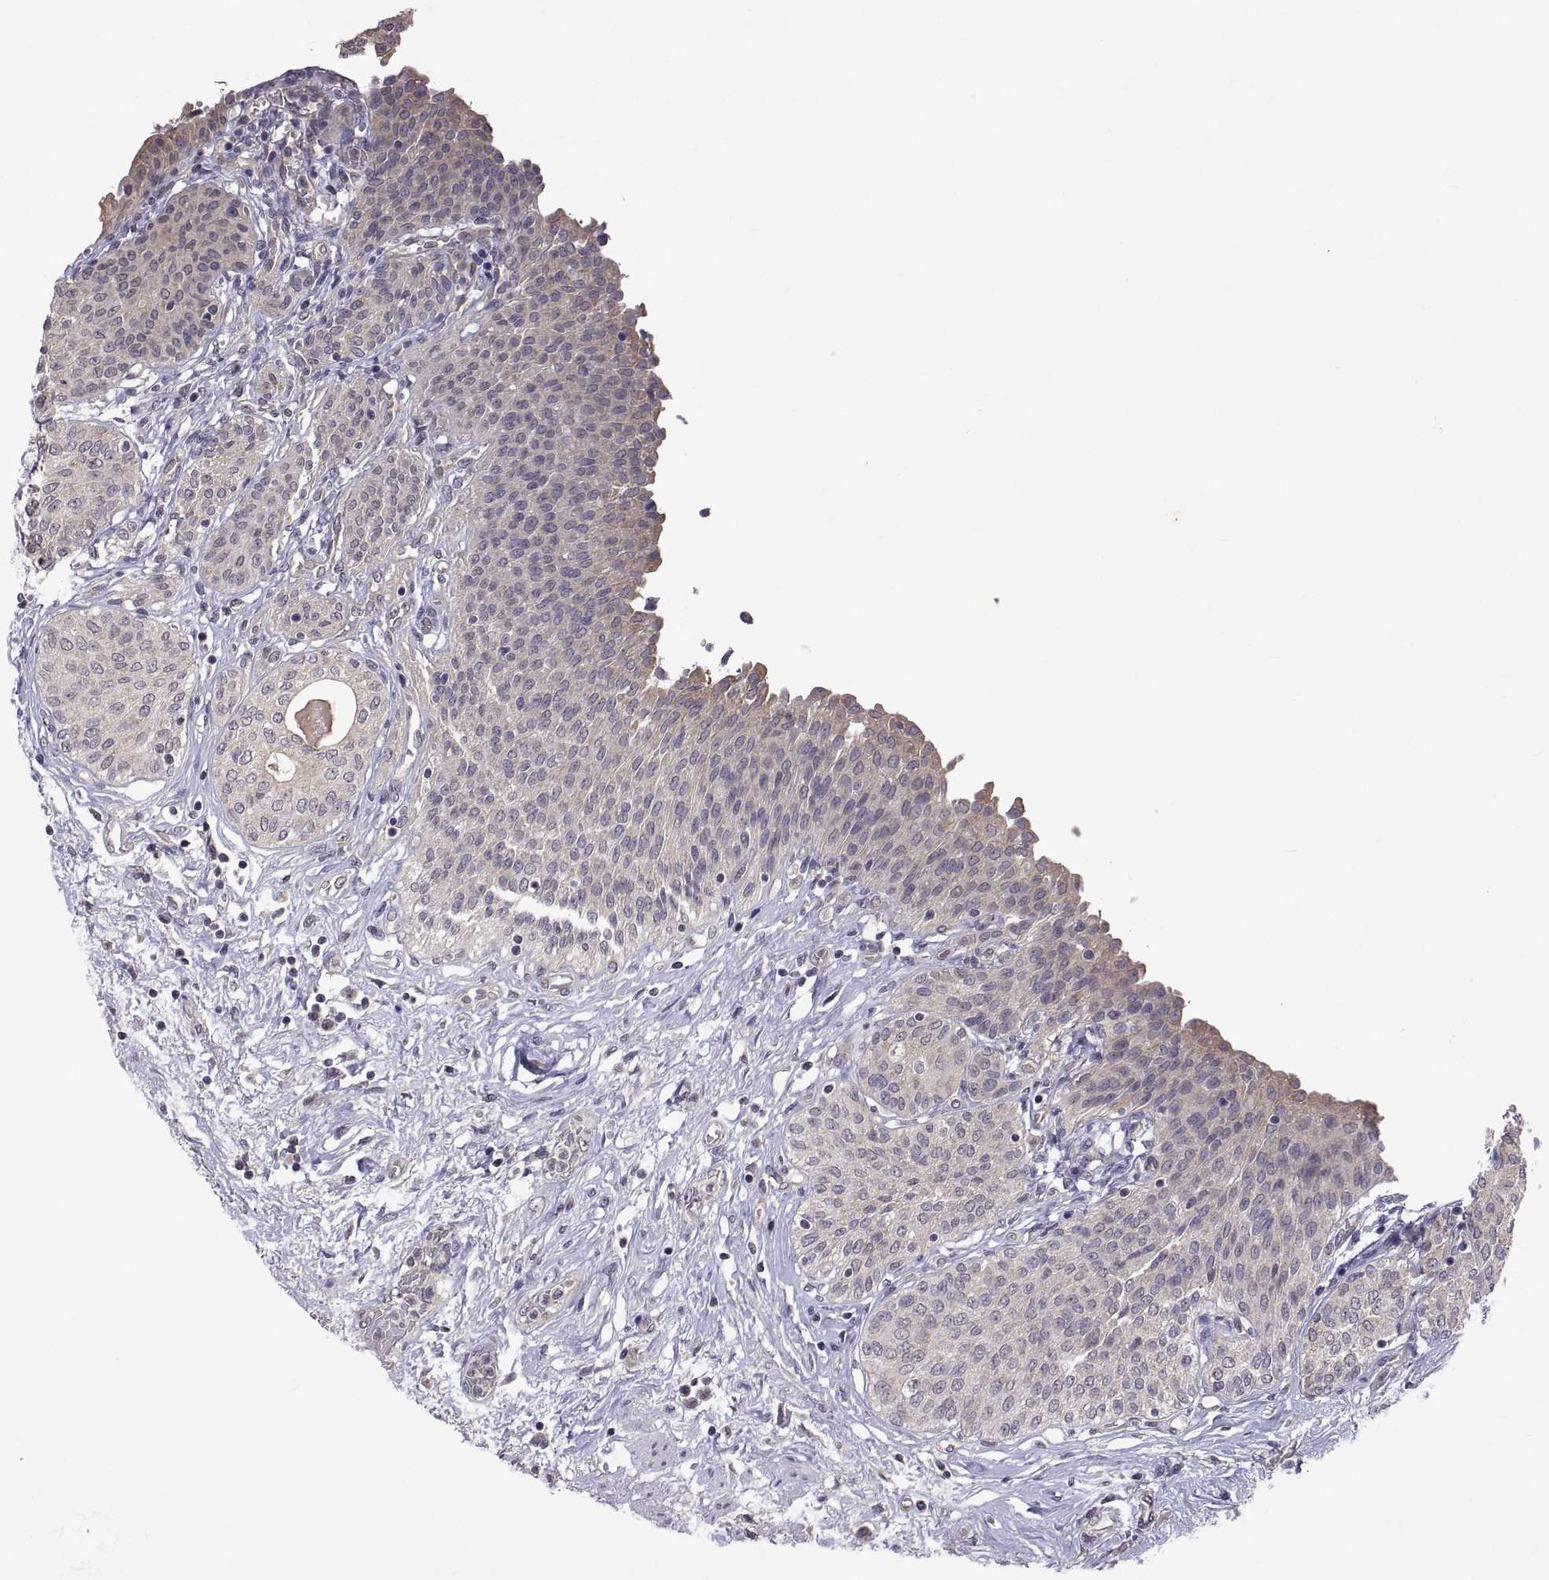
{"staining": {"intensity": "moderate", "quantity": "<25%", "location": "cytoplasmic/membranous"}, "tissue": "urinary bladder", "cell_type": "Urothelial cells", "image_type": "normal", "snomed": [{"axis": "morphology", "description": "Normal tissue, NOS"}, {"axis": "morphology", "description": "Metaplasia, NOS"}, {"axis": "topography", "description": "Urinary bladder"}], "caption": "A micrograph of human urinary bladder stained for a protein exhibits moderate cytoplasmic/membranous brown staining in urothelial cells. The staining is performed using DAB (3,3'-diaminobenzidine) brown chromogen to label protein expression. The nuclei are counter-stained blue using hematoxylin.", "gene": "LAMA1", "patient": {"sex": "male", "age": 68}}